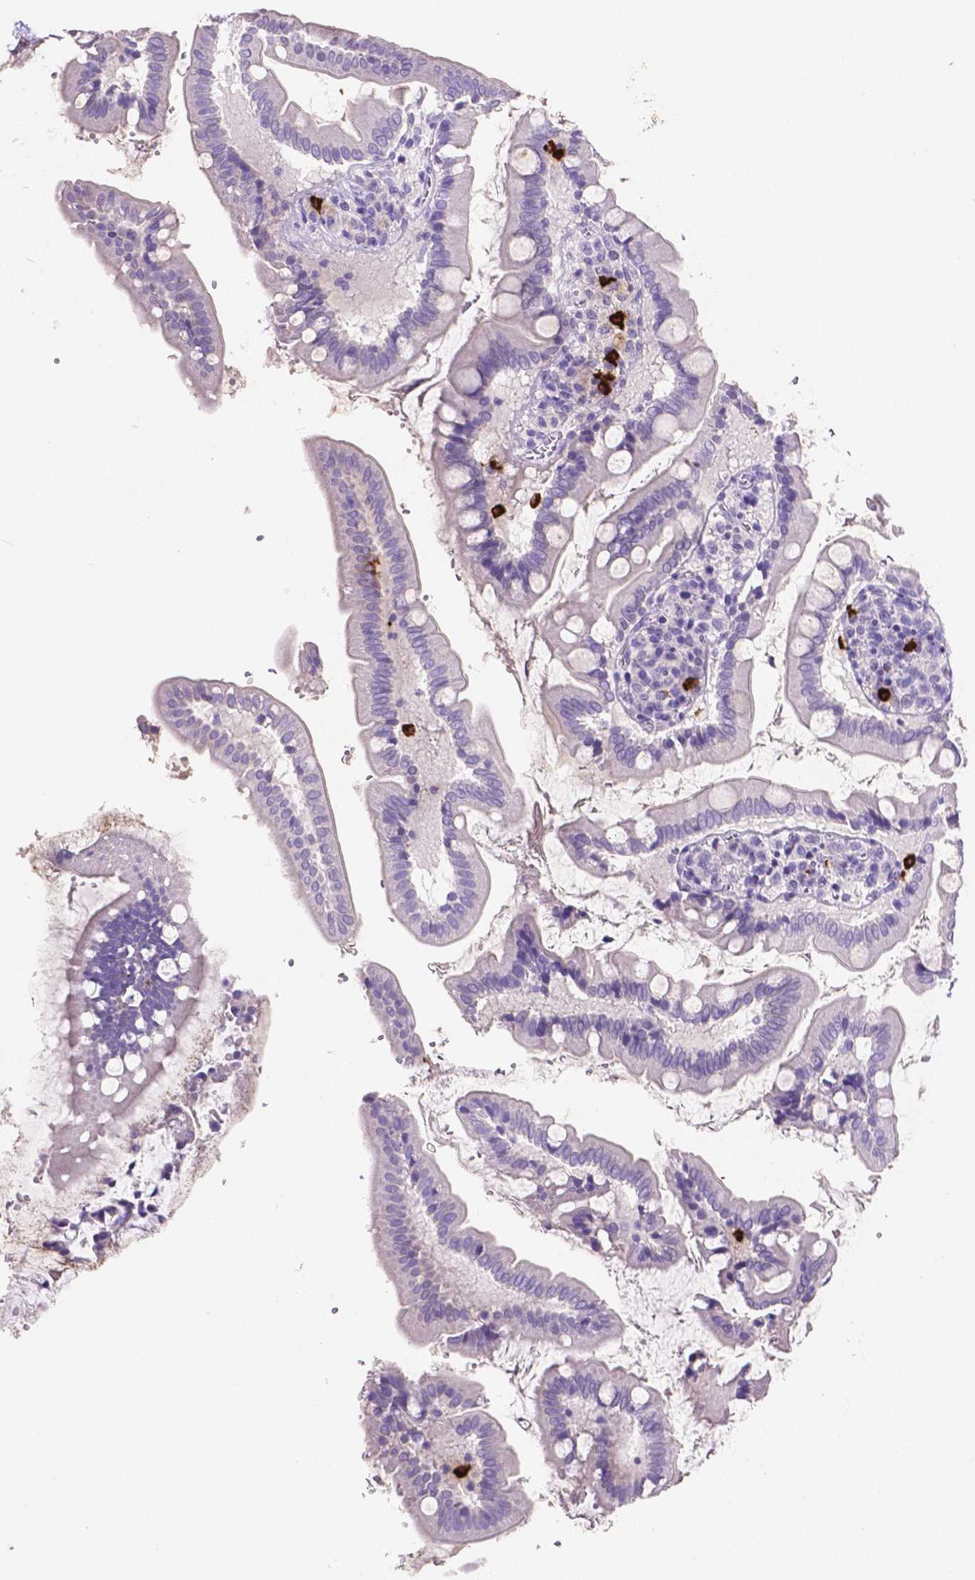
{"staining": {"intensity": "negative", "quantity": "none", "location": "none"}, "tissue": "small intestine", "cell_type": "Glandular cells", "image_type": "normal", "snomed": [{"axis": "morphology", "description": "Normal tissue, NOS"}, {"axis": "topography", "description": "Small intestine"}], "caption": "High power microscopy image of an IHC photomicrograph of normal small intestine, revealing no significant staining in glandular cells.", "gene": "MMP9", "patient": {"sex": "female", "age": 56}}